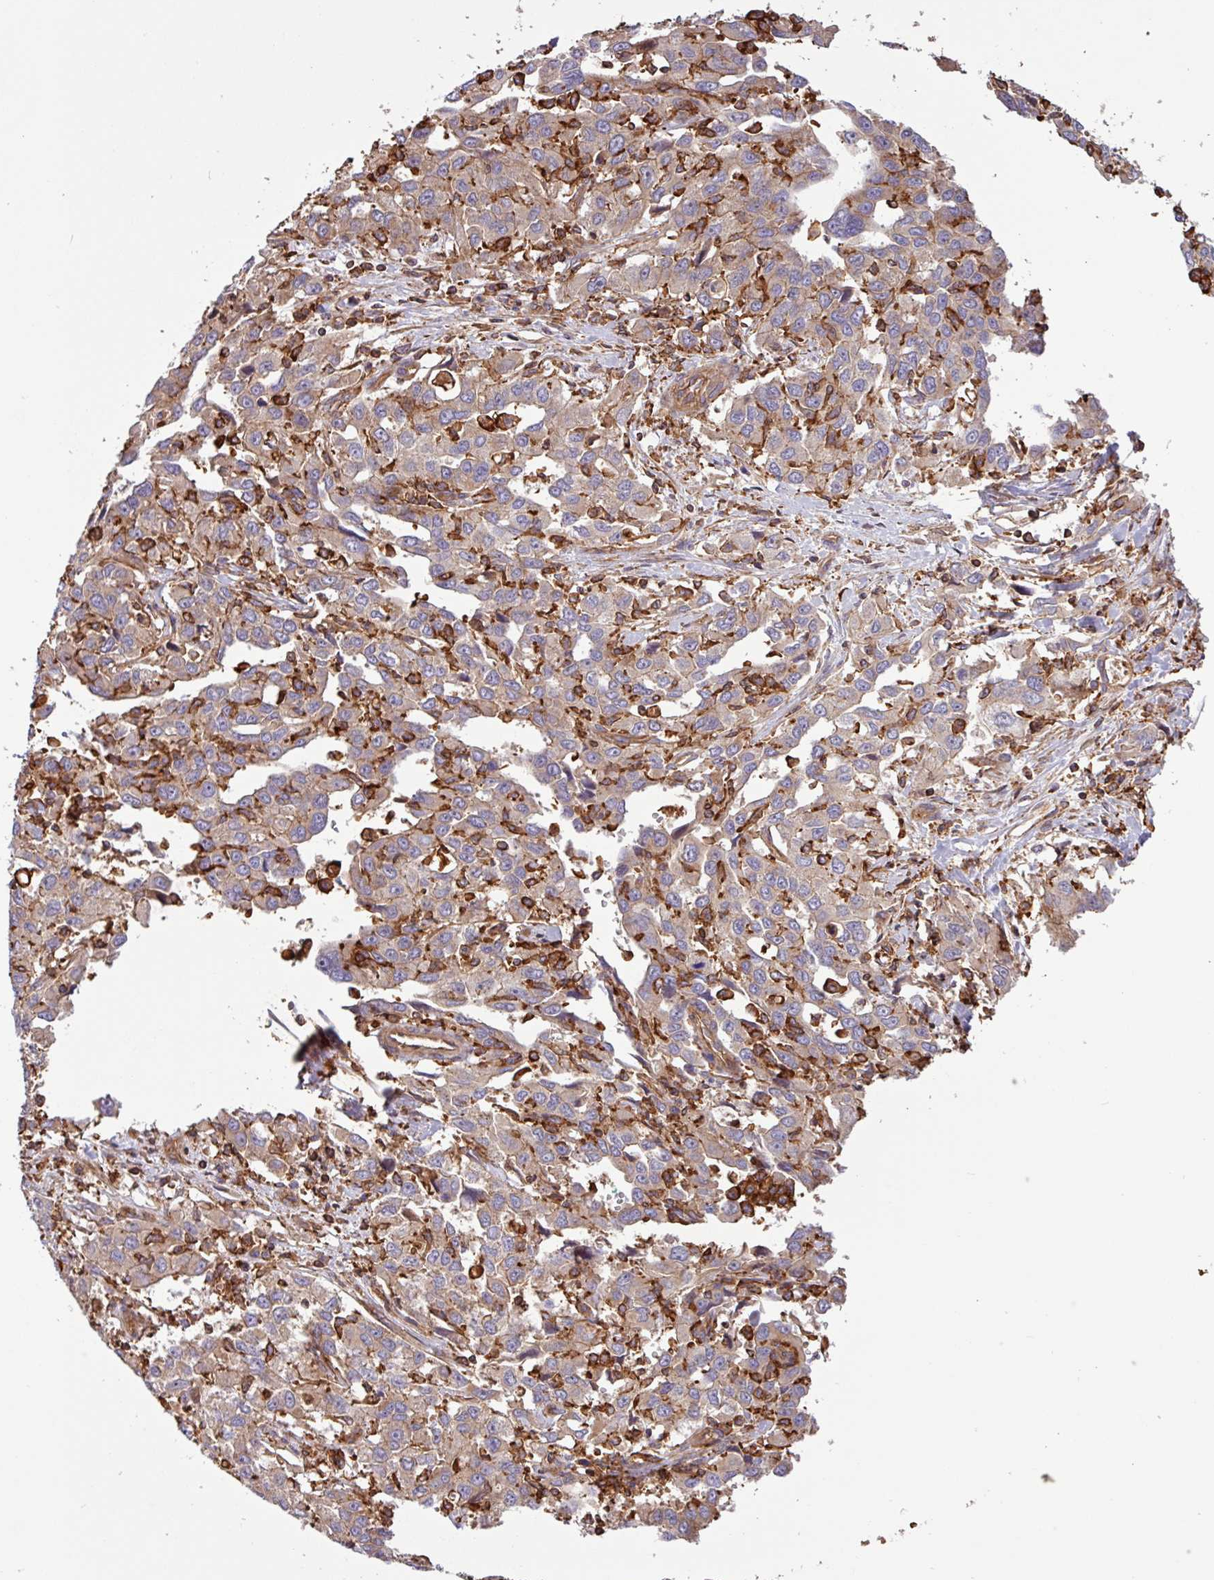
{"staining": {"intensity": "weak", "quantity": ">75%", "location": "cytoplasmic/membranous"}, "tissue": "liver cancer", "cell_type": "Tumor cells", "image_type": "cancer", "snomed": [{"axis": "morphology", "description": "Carcinoma, Hepatocellular, NOS"}, {"axis": "topography", "description": "Liver"}], "caption": "A photomicrograph of human liver cancer (hepatocellular carcinoma) stained for a protein demonstrates weak cytoplasmic/membranous brown staining in tumor cells. (IHC, brightfield microscopy, high magnification).", "gene": "ACTR3", "patient": {"sex": "male", "age": 63}}